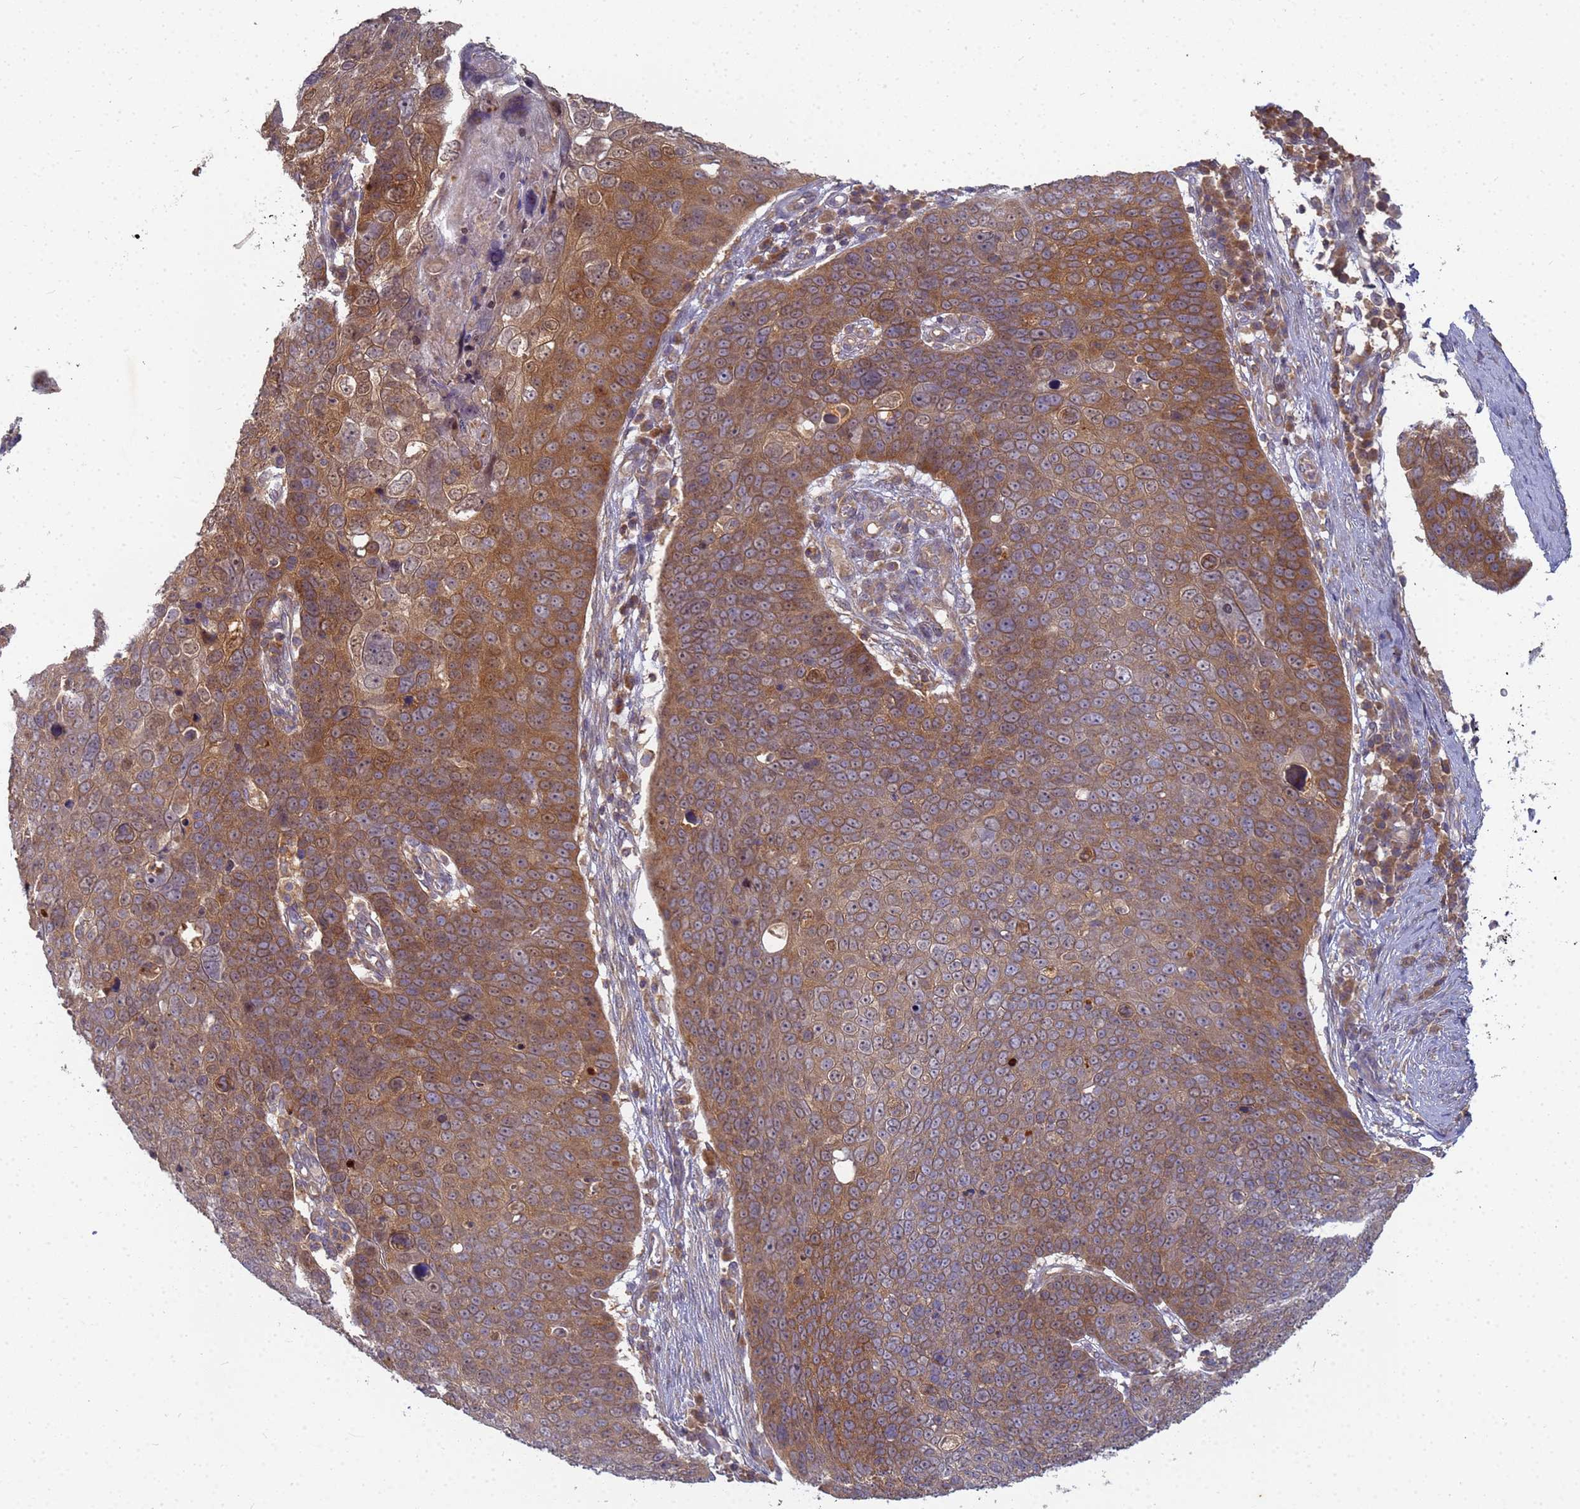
{"staining": {"intensity": "moderate", "quantity": ">75%", "location": "cytoplasmic/membranous"}, "tissue": "skin cancer", "cell_type": "Tumor cells", "image_type": "cancer", "snomed": [{"axis": "morphology", "description": "Squamous cell carcinoma, NOS"}, {"axis": "topography", "description": "Skin"}], "caption": "High-magnification brightfield microscopy of skin cancer stained with DAB (brown) and counterstained with hematoxylin (blue). tumor cells exhibit moderate cytoplasmic/membranous positivity is present in about>75% of cells.", "gene": "SHARPIN", "patient": {"sex": "male", "age": 71}}